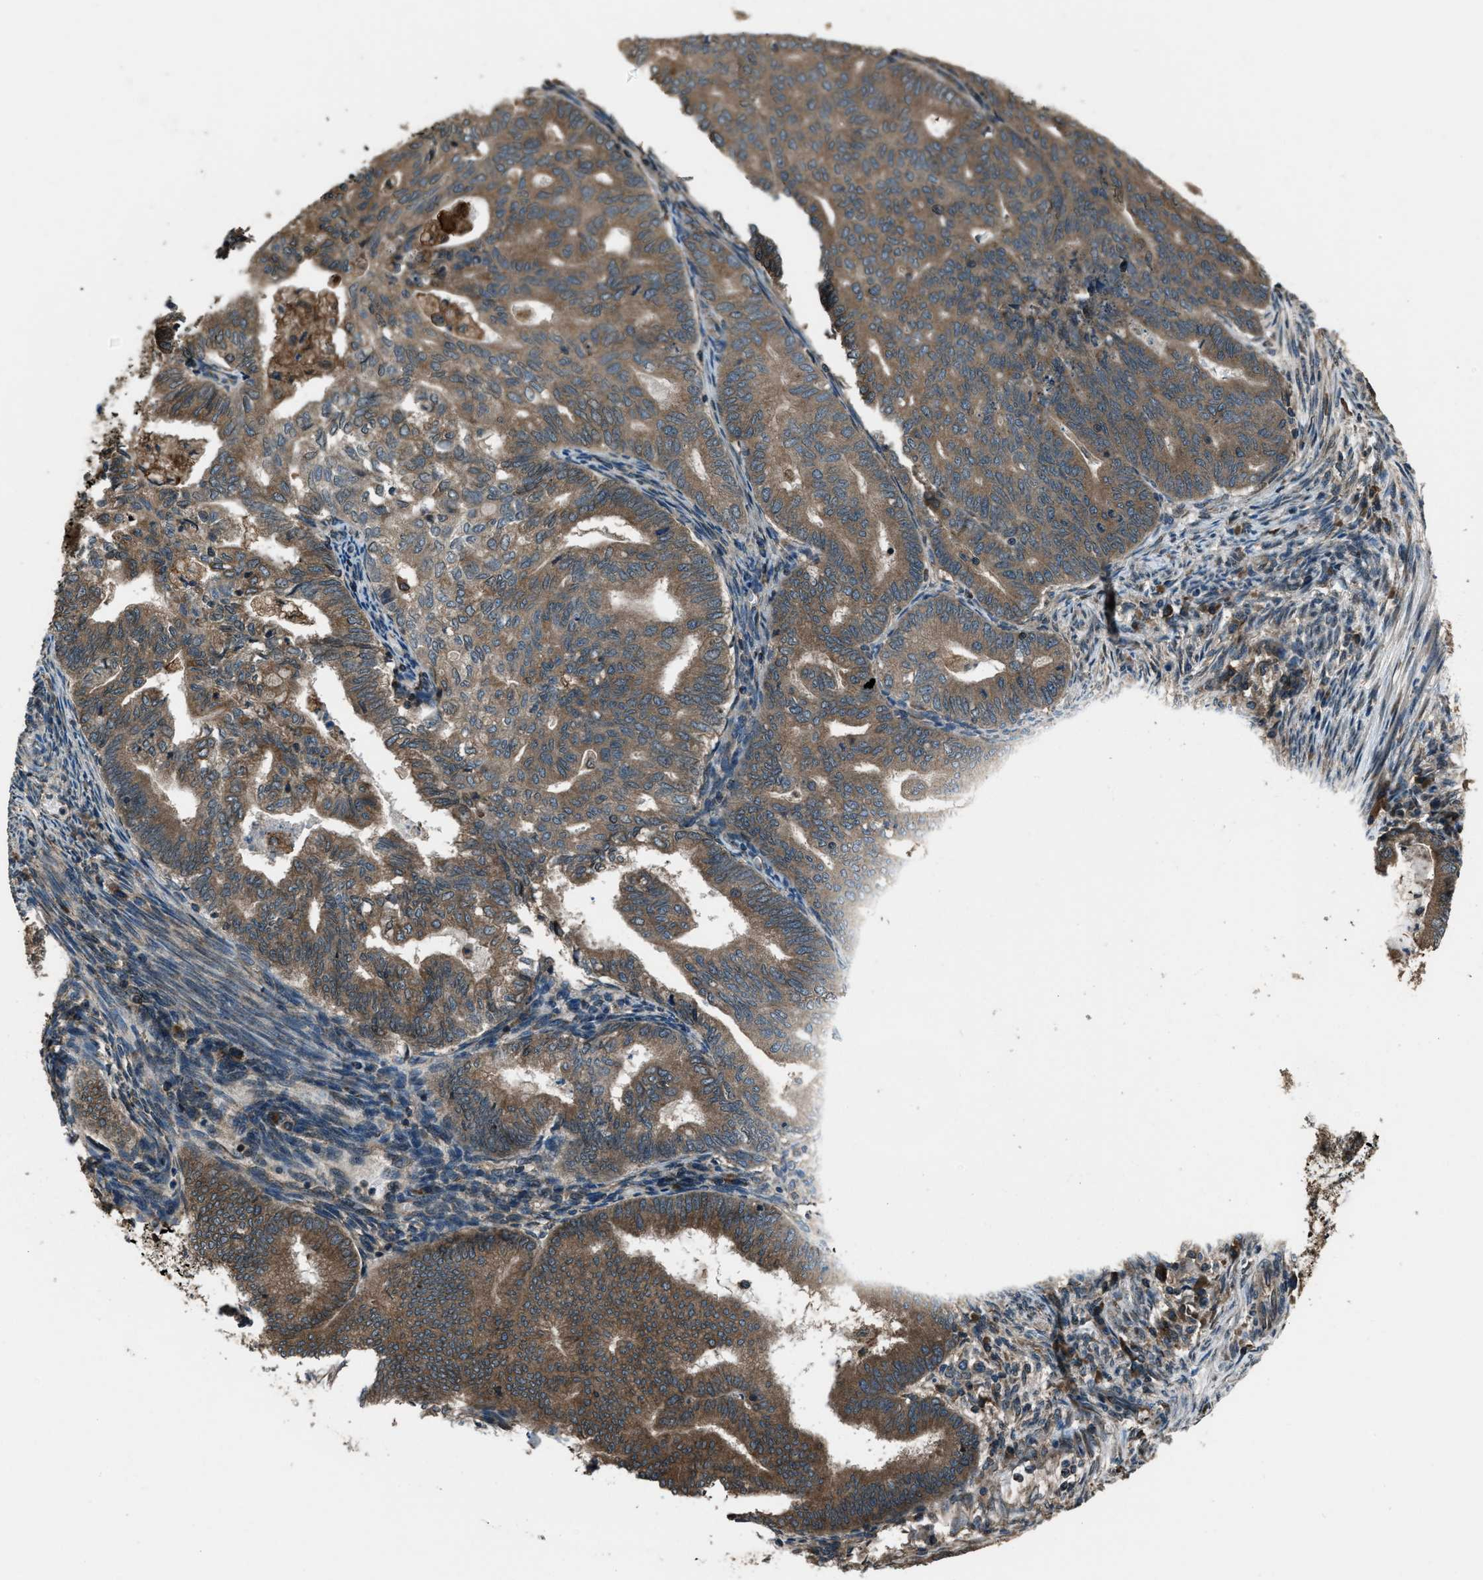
{"staining": {"intensity": "moderate", "quantity": ">75%", "location": "cytoplasmic/membranous"}, "tissue": "endometrial cancer", "cell_type": "Tumor cells", "image_type": "cancer", "snomed": [{"axis": "morphology", "description": "Polyp, NOS"}, {"axis": "morphology", "description": "Adenocarcinoma, NOS"}, {"axis": "morphology", "description": "Adenoma, NOS"}, {"axis": "topography", "description": "Endometrium"}], "caption": "Human endometrial adenocarcinoma stained with a brown dye shows moderate cytoplasmic/membranous positive positivity in approximately >75% of tumor cells.", "gene": "TRIM4", "patient": {"sex": "female", "age": 79}}